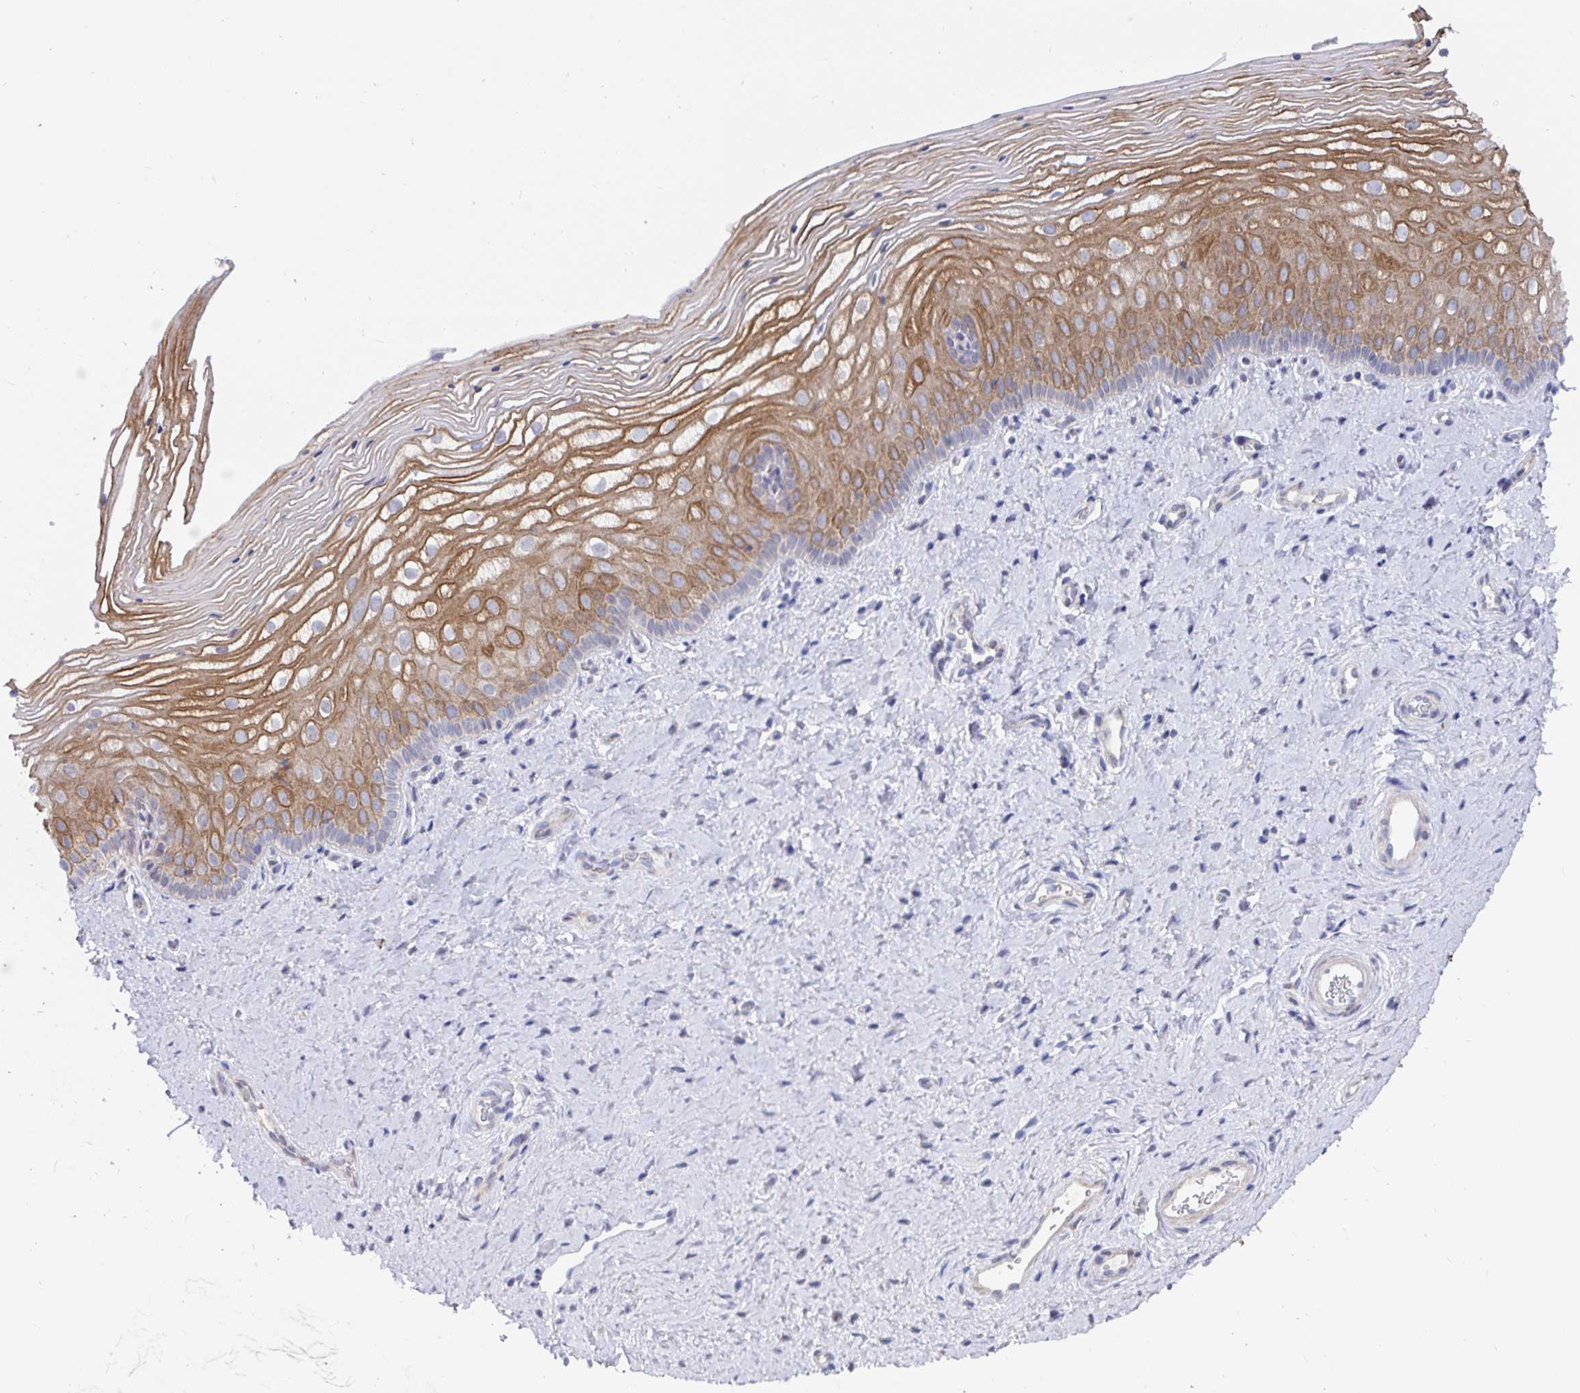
{"staining": {"intensity": "weak", "quantity": "25%-75%", "location": "cytoplasmic/membranous"}, "tissue": "vagina", "cell_type": "Squamous epithelial cells", "image_type": "normal", "snomed": [{"axis": "morphology", "description": "Normal tissue, NOS"}, {"axis": "topography", "description": "Vagina"}], "caption": "A high-resolution micrograph shows IHC staining of unremarkable vagina, which demonstrates weak cytoplasmic/membranous expression in approximately 25%-75% of squamous epithelial cells.", "gene": "ZIK1", "patient": {"sex": "female", "age": 39}}